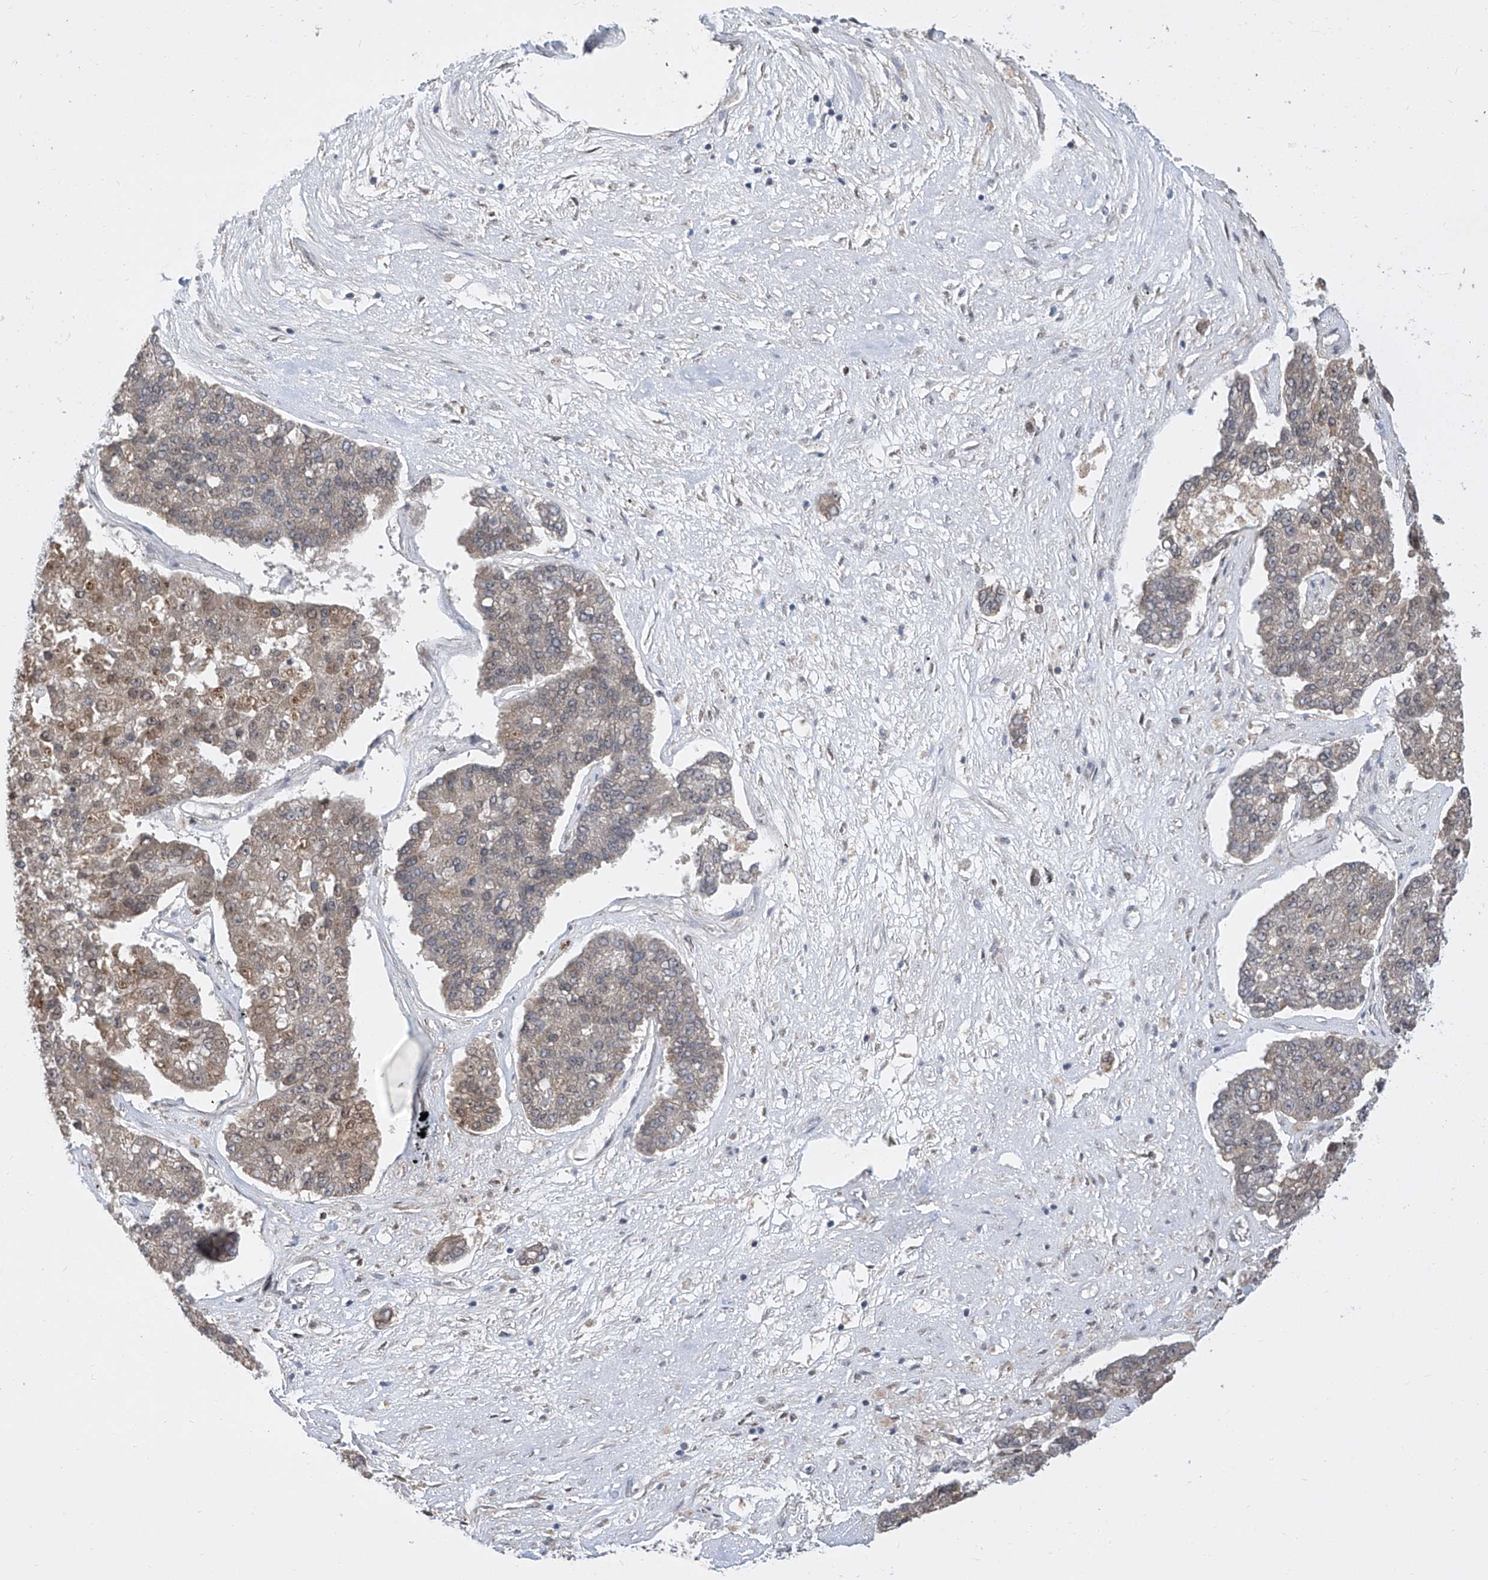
{"staining": {"intensity": "moderate", "quantity": "25%-75%", "location": "cytoplasmic/membranous"}, "tissue": "pancreatic cancer", "cell_type": "Tumor cells", "image_type": "cancer", "snomed": [{"axis": "morphology", "description": "Adenocarcinoma, NOS"}, {"axis": "topography", "description": "Pancreas"}], "caption": "Brown immunohistochemical staining in pancreatic cancer exhibits moderate cytoplasmic/membranous expression in approximately 25%-75% of tumor cells.", "gene": "CETN2", "patient": {"sex": "male", "age": 50}}